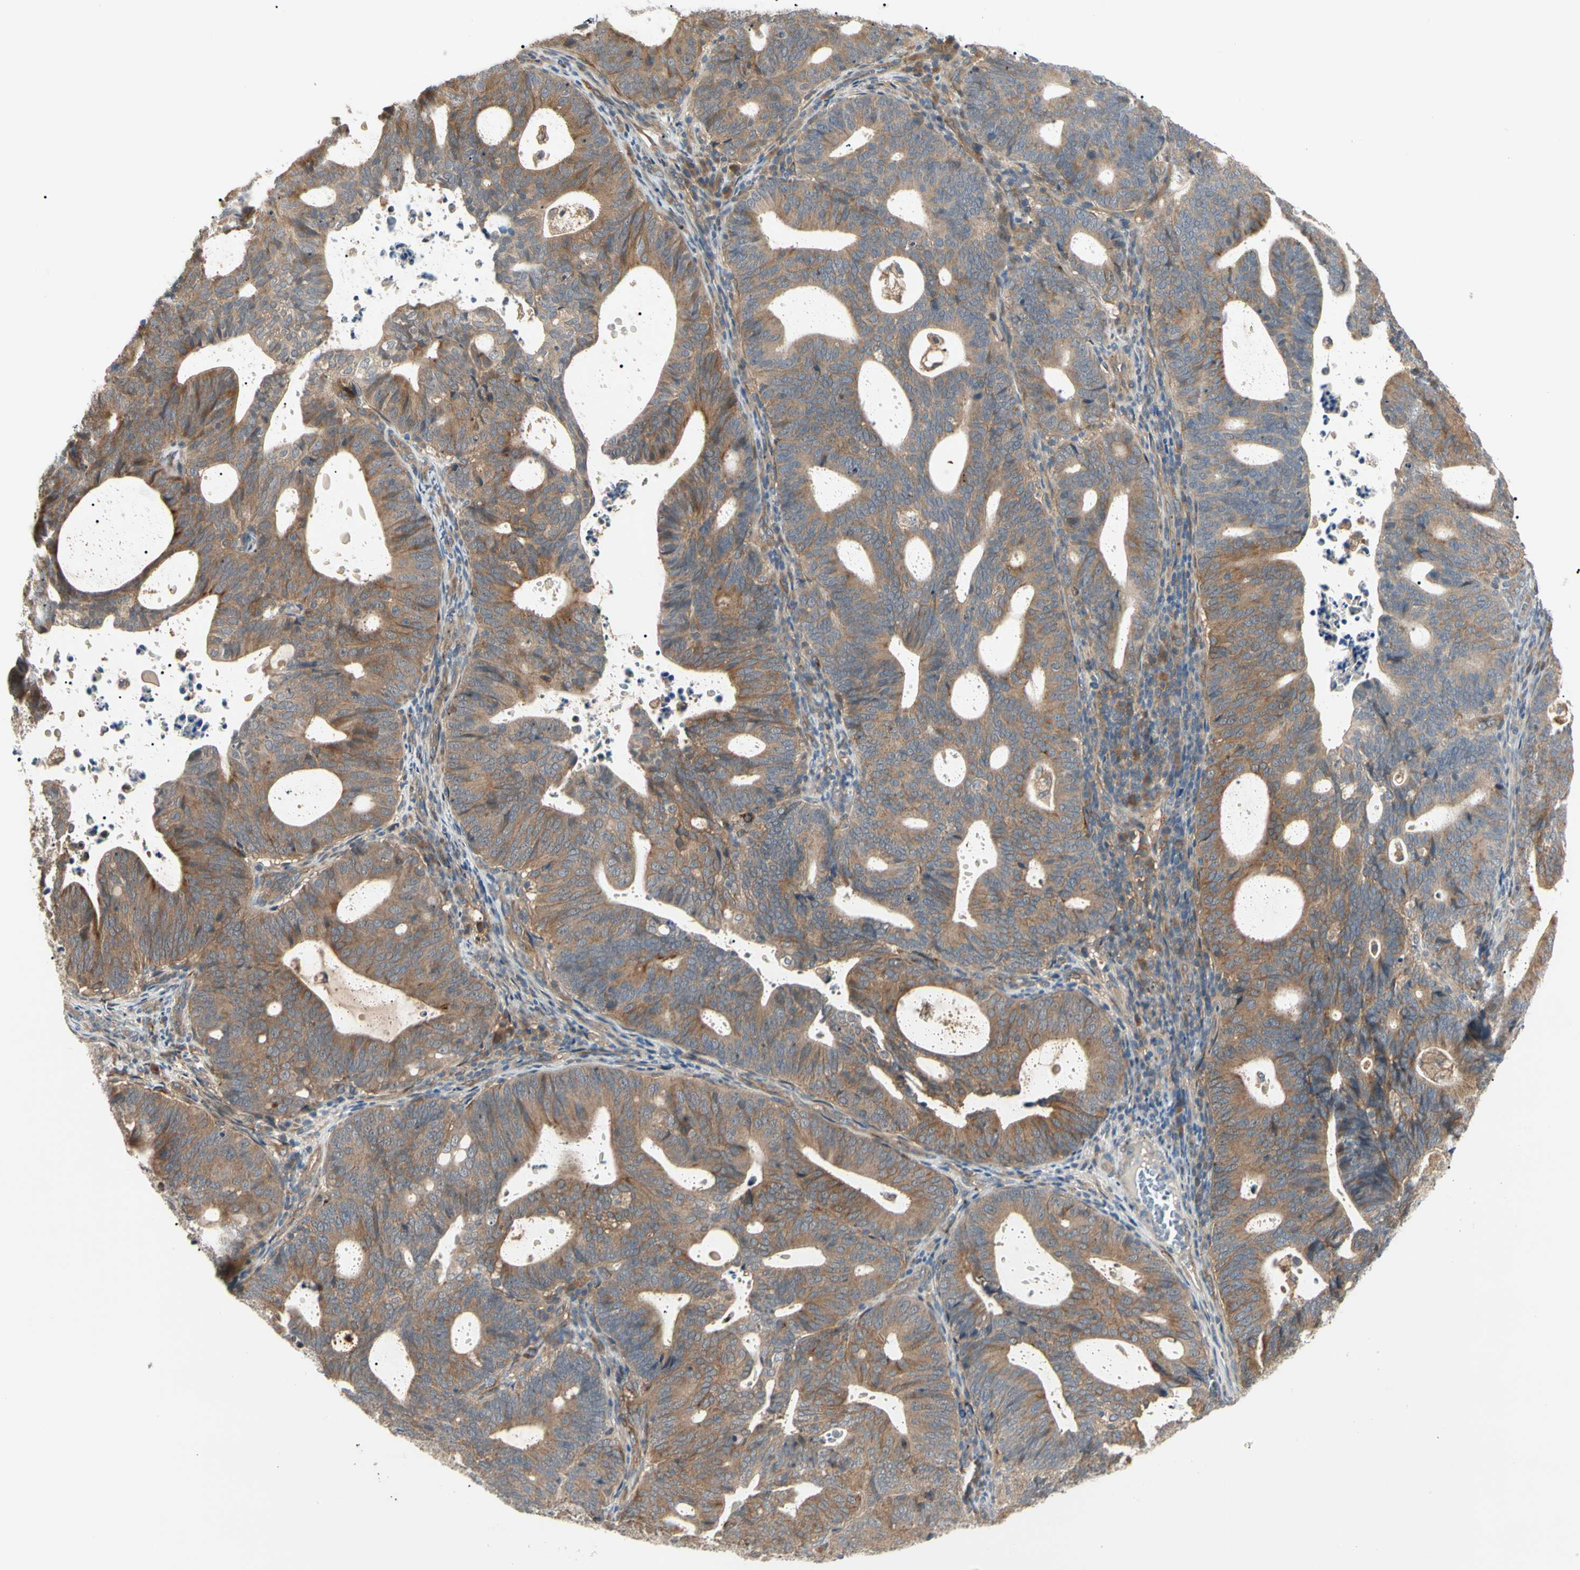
{"staining": {"intensity": "moderate", "quantity": ">75%", "location": "cytoplasmic/membranous"}, "tissue": "endometrial cancer", "cell_type": "Tumor cells", "image_type": "cancer", "snomed": [{"axis": "morphology", "description": "Adenocarcinoma, NOS"}, {"axis": "topography", "description": "Uterus"}], "caption": "This histopathology image displays immunohistochemistry staining of human endometrial adenocarcinoma, with medium moderate cytoplasmic/membranous expression in about >75% of tumor cells.", "gene": "F2R", "patient": {"sex": "female", "age": 83}}